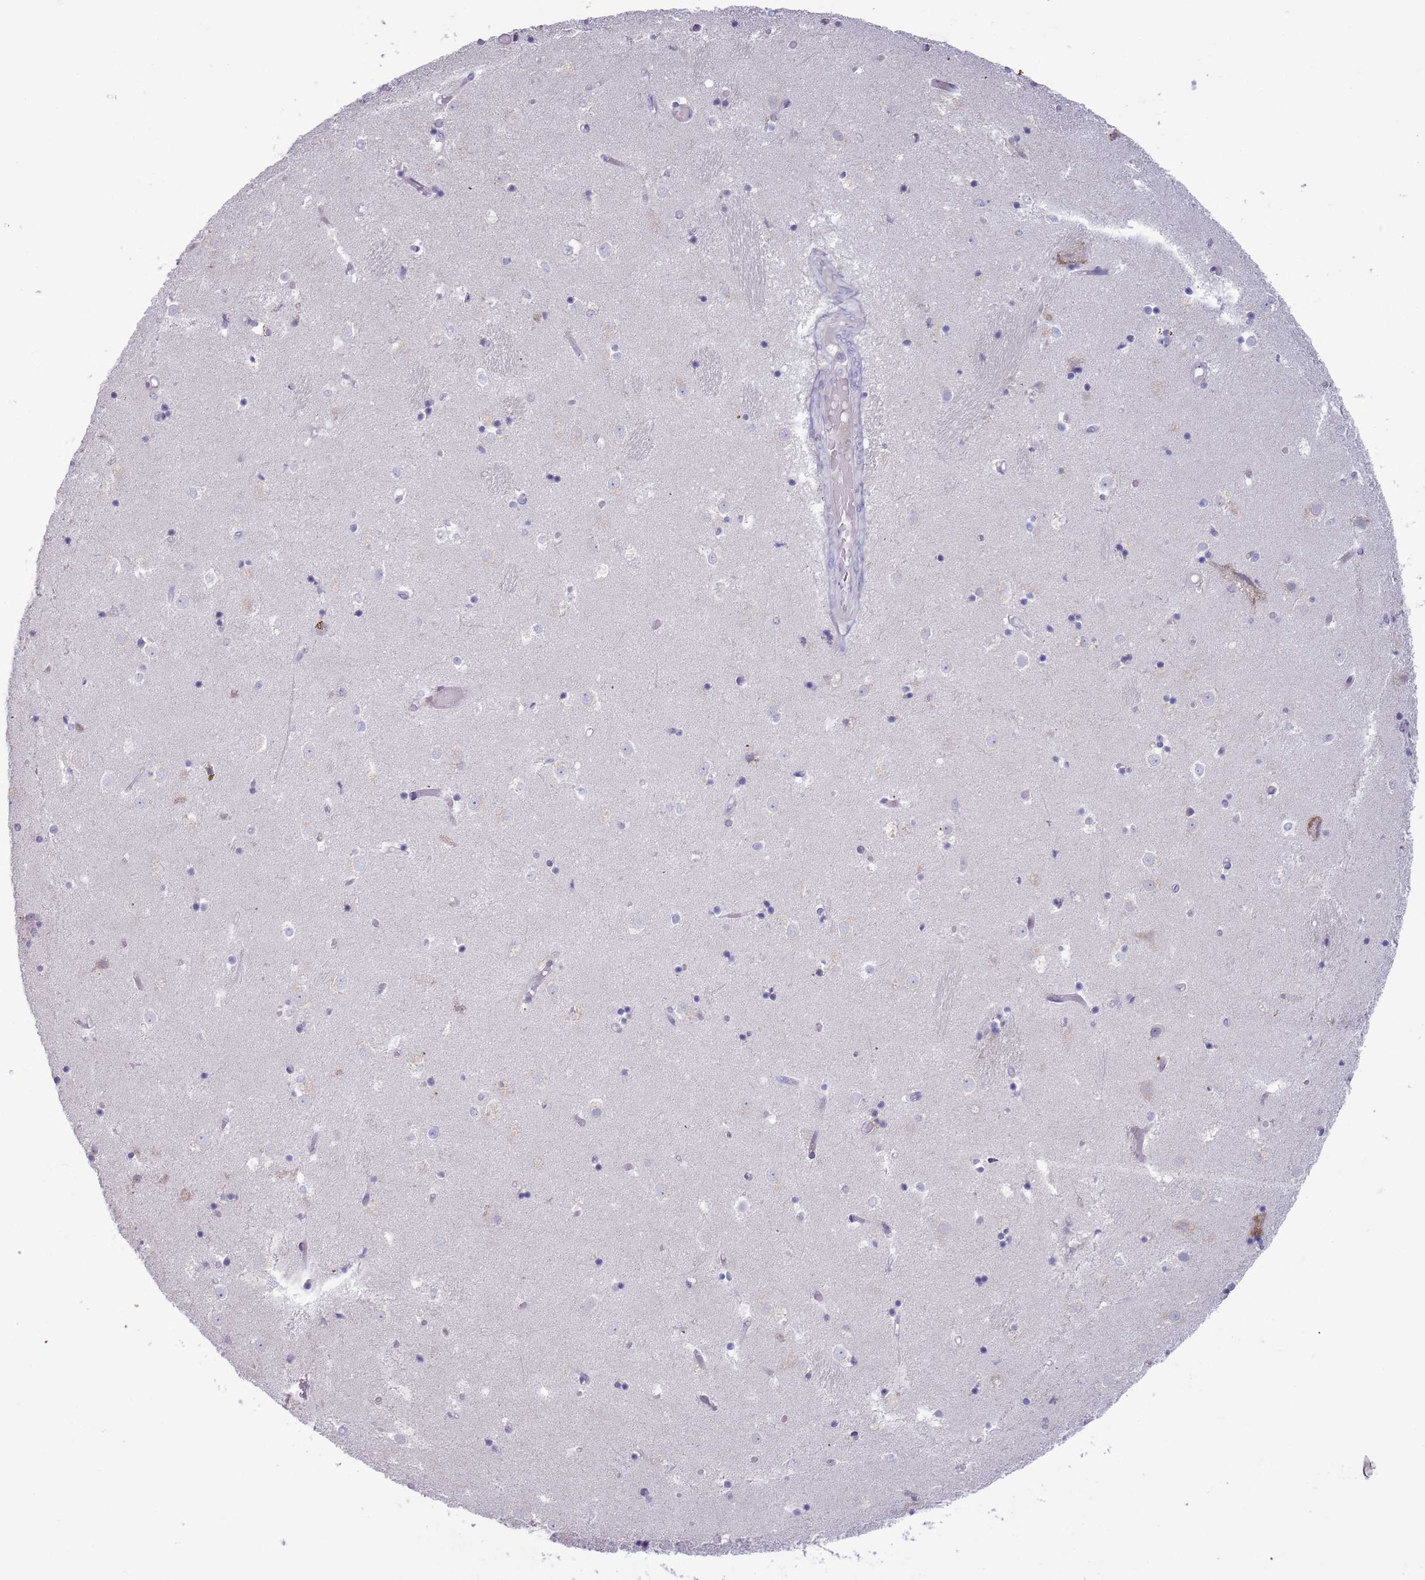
{"staining": {"intensity": "negative", "quantity": "none", "location": "none"}, "tissue": "caudate", "cell_type": "Glial cells", "image_type": "normal", "snomed": [{"axis": "morphology", "description": "Normal tissue, NOS"}, {"axis": "topography", "description": "Lateral ventricle wall"}], "caption": "An immunohistochemistry photomicrograph of unremarkable caudate is shown. There is no staining in glial cells of caudate. (DAB (3,3'-diaminobenzidine) immunohistochemistry (IHC) with hematoxylin counter stain).", "gene": "LTB", "patient": {"sex": "female", "age": 52}}